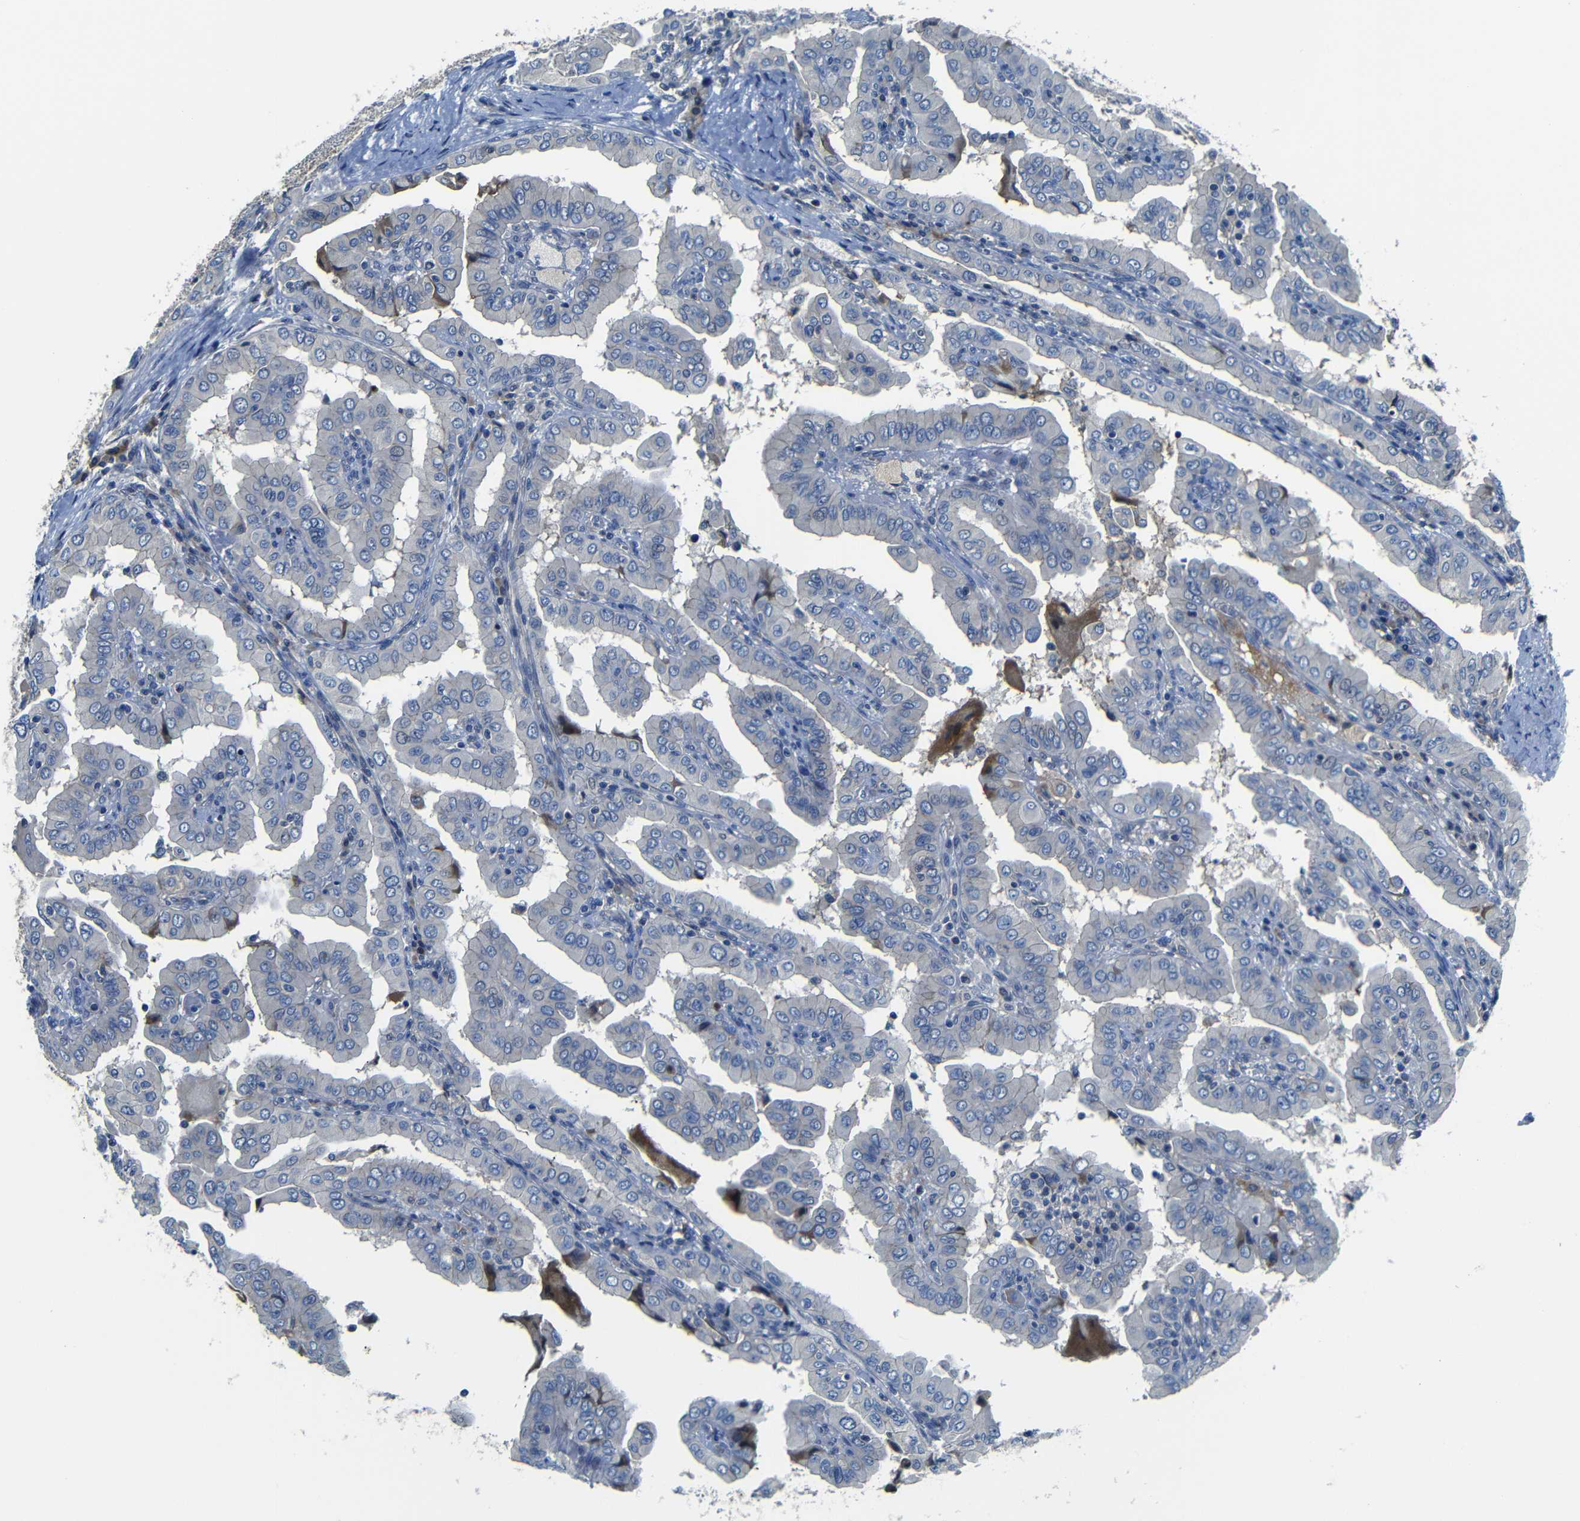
{"staining": {"intensity": "negative", "quantity": "none", "location": "none"}, "tissue": "thyroid cancer", "cell_type": "Tumor cells", "image_type": "cancer", "snomed": [{"axis": "morphology", "description": "Papillary adenocarcinoma, NOS"}, {"axis": "topography", "description": "Thyroid gland"}], "caption": "This is an immunohistochemistry (IHC) histopathology image of thyroid cancer (papillary adenocarcinoma). There is no positivity in tumor cells.", "gene": "AFDN", "patient": {"sex": "male", "age": 33}}